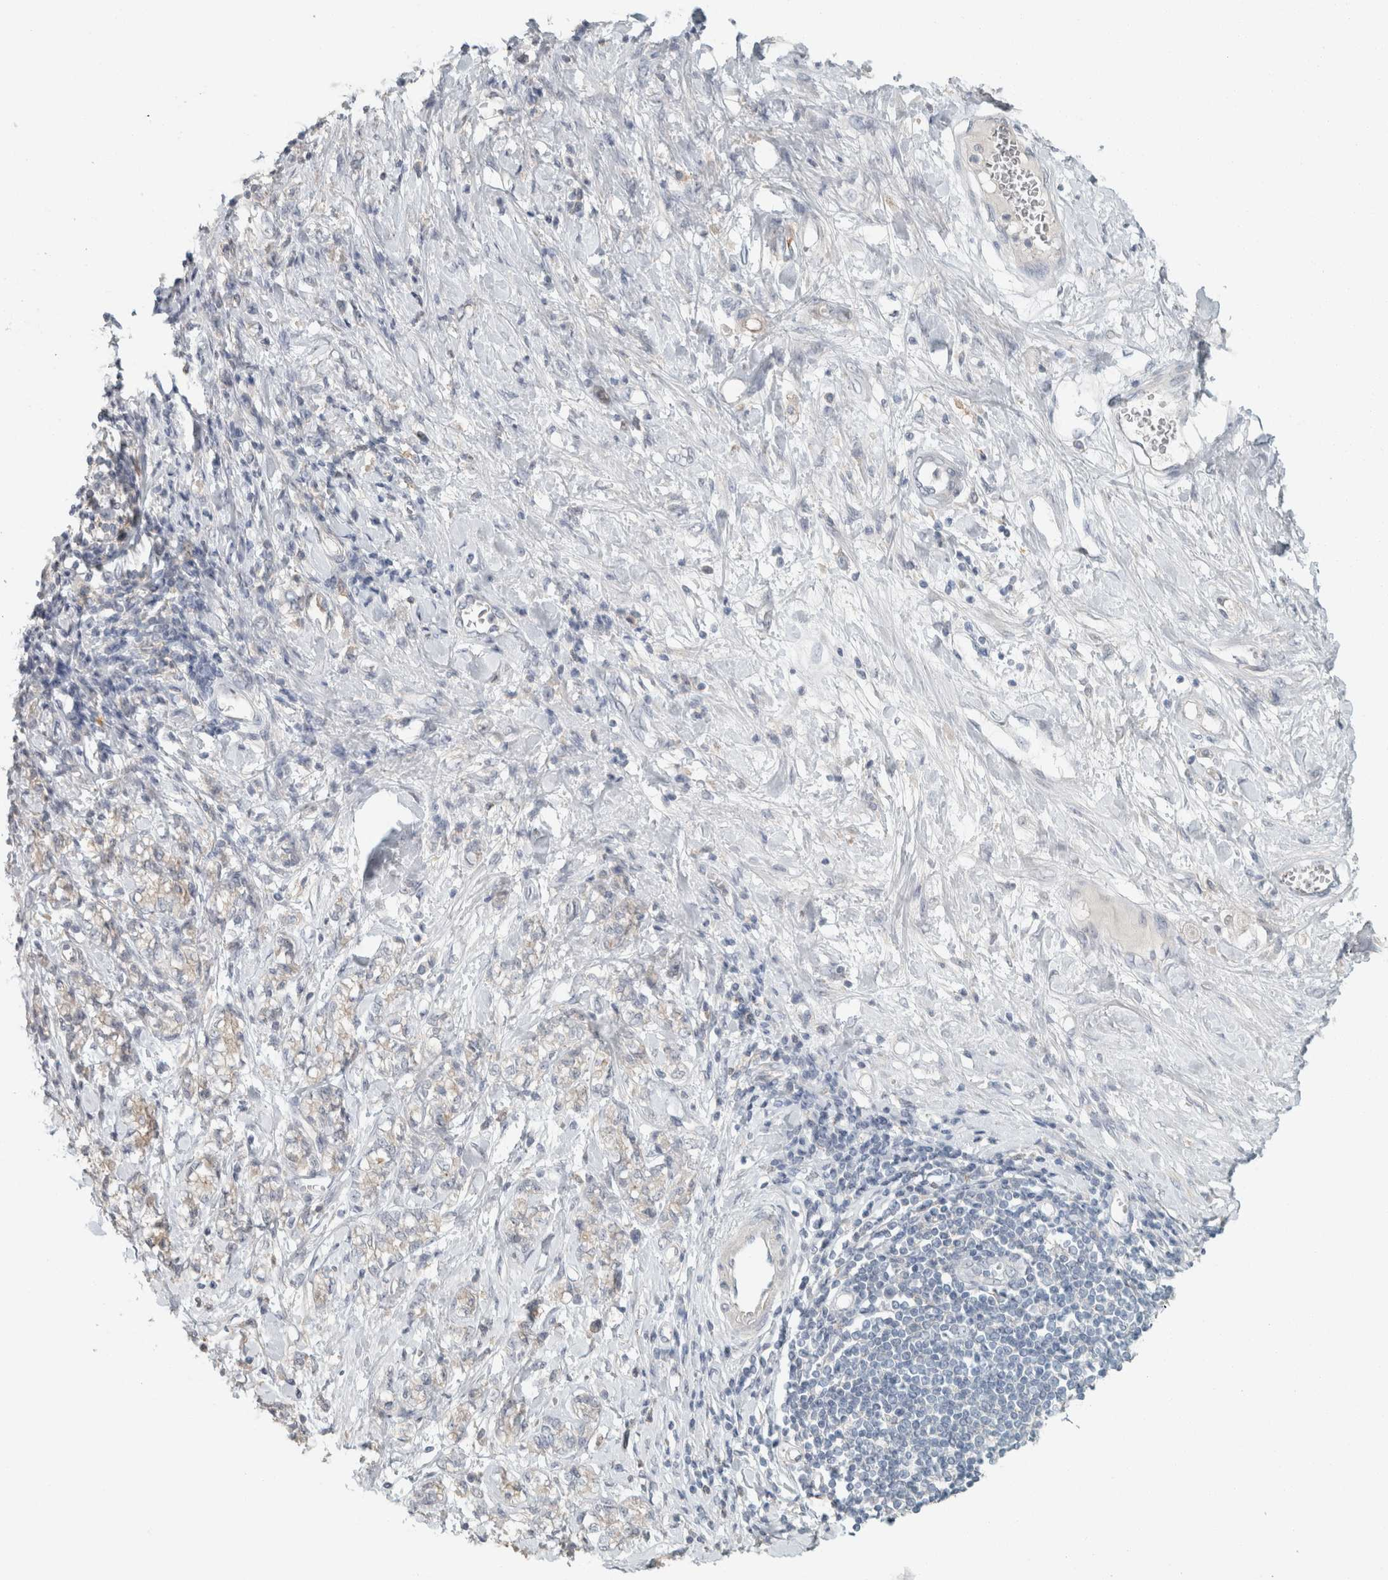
{"staining": {"intensity": "negative", "quantity": "none", "location": "none"}, "tissue": "stomach cancer", "cell_type": "Tumor cells", "image_type": "cancer", "snomed": [{"axis": "morphology", "description": "Adenocarcinoma, NOS"}, {"axis": "topography", "description": "Stomach"}], "caption": "There is no significant expression in tumor cells of adenocarcinoma (stomach).", "gene": "SCIN", "patient": {"sex": "female", "age": 76}}